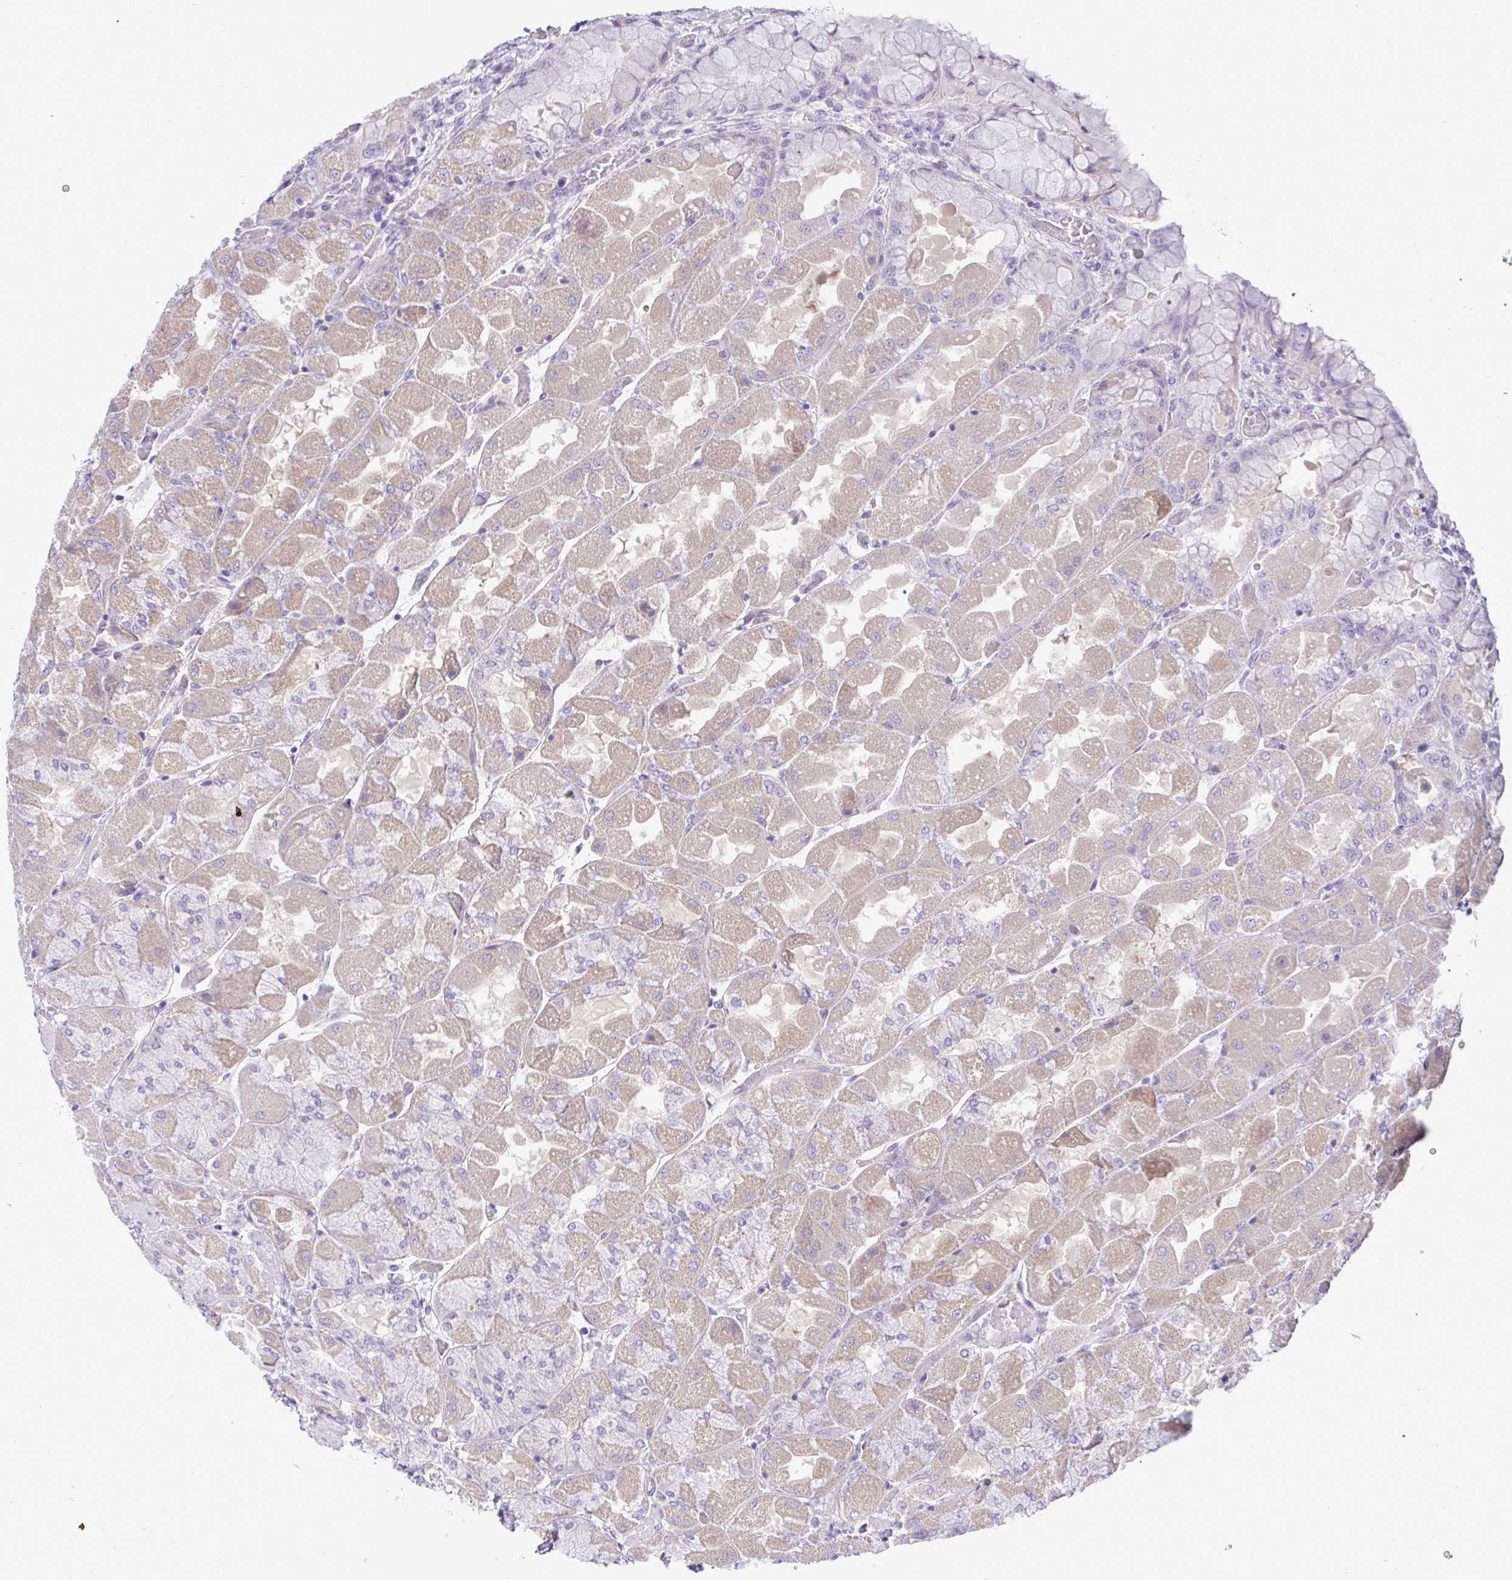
{"staining": {"intensity": "weak", "quantity": "25%-75%", "location": "cytoplasmic/membranous"}, "tissue": "stomach", "cell_type": "Glandular cells", "image_type": "normal", "snomed": [{"axis": "morphology", "description": "Normal tissue, NOS"}, {"axis": "topography", "description": "Stomach"}], "caption": "Immunohistochemical staining of unremarkable human stomach displays low levels of weak cytoplasmic/membranous staining in about 25%-75% of glandular cells.", "gene": "EPOP", "patient": {"sex": "female", "age": 61}}